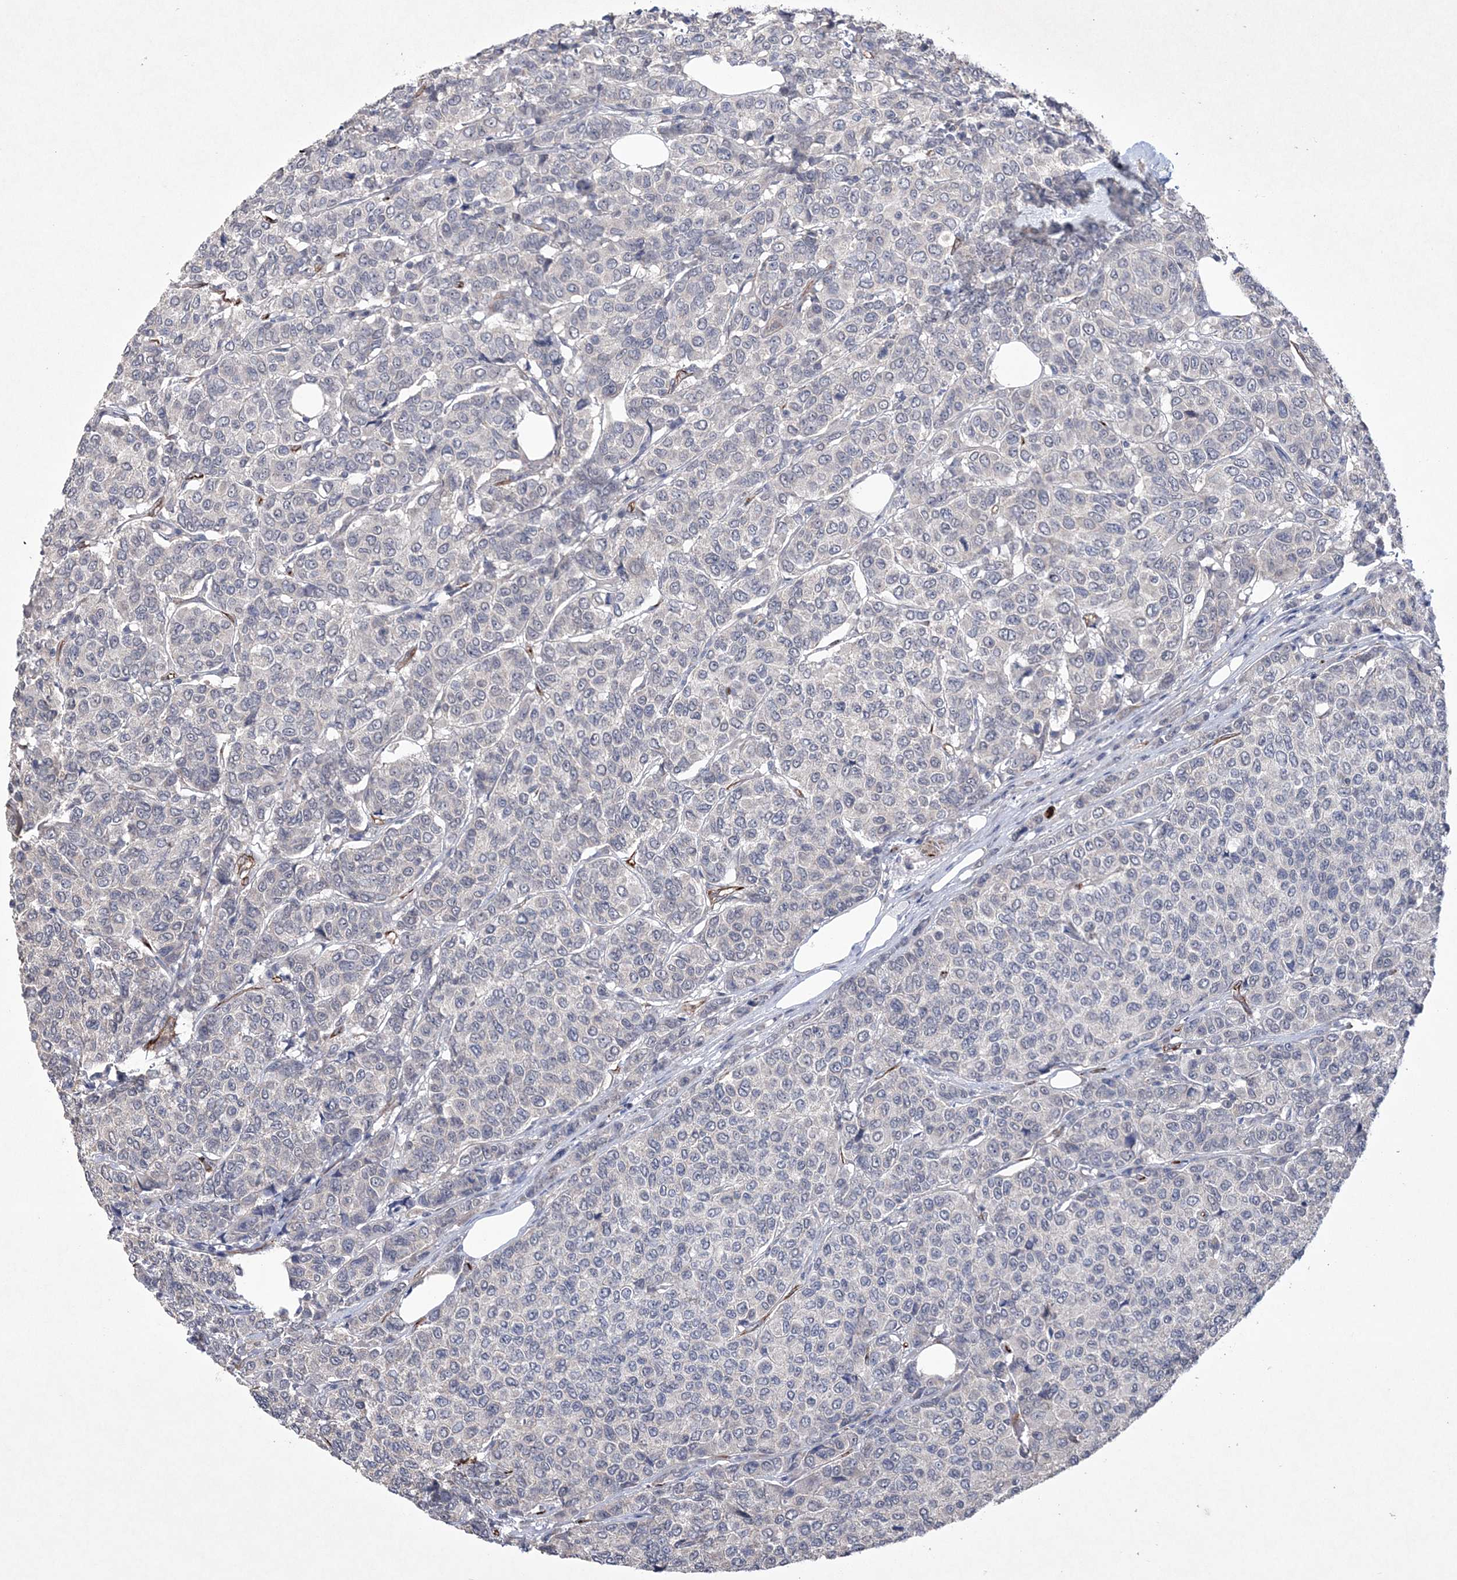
{"staining": {"intensity": "negative", "quantity": "none", "location": "none"}, "tissue": "breast cancer", "cell_type": "Tumor cells", "image_type": "cancer", "snomed": [{"axis": "morphology", "description": "Duct carcinoma"}, {"axis": "topography", "description": "Breast"}], "caption": "An IHC micrograph of infiltrating ductal carcinoma (breast) is shown. There is no staining in tumor cells of infiltrating ductal carcinoma (breast).", "gene": "DPCD", "patient": {"sex": "female", "age": 55}}